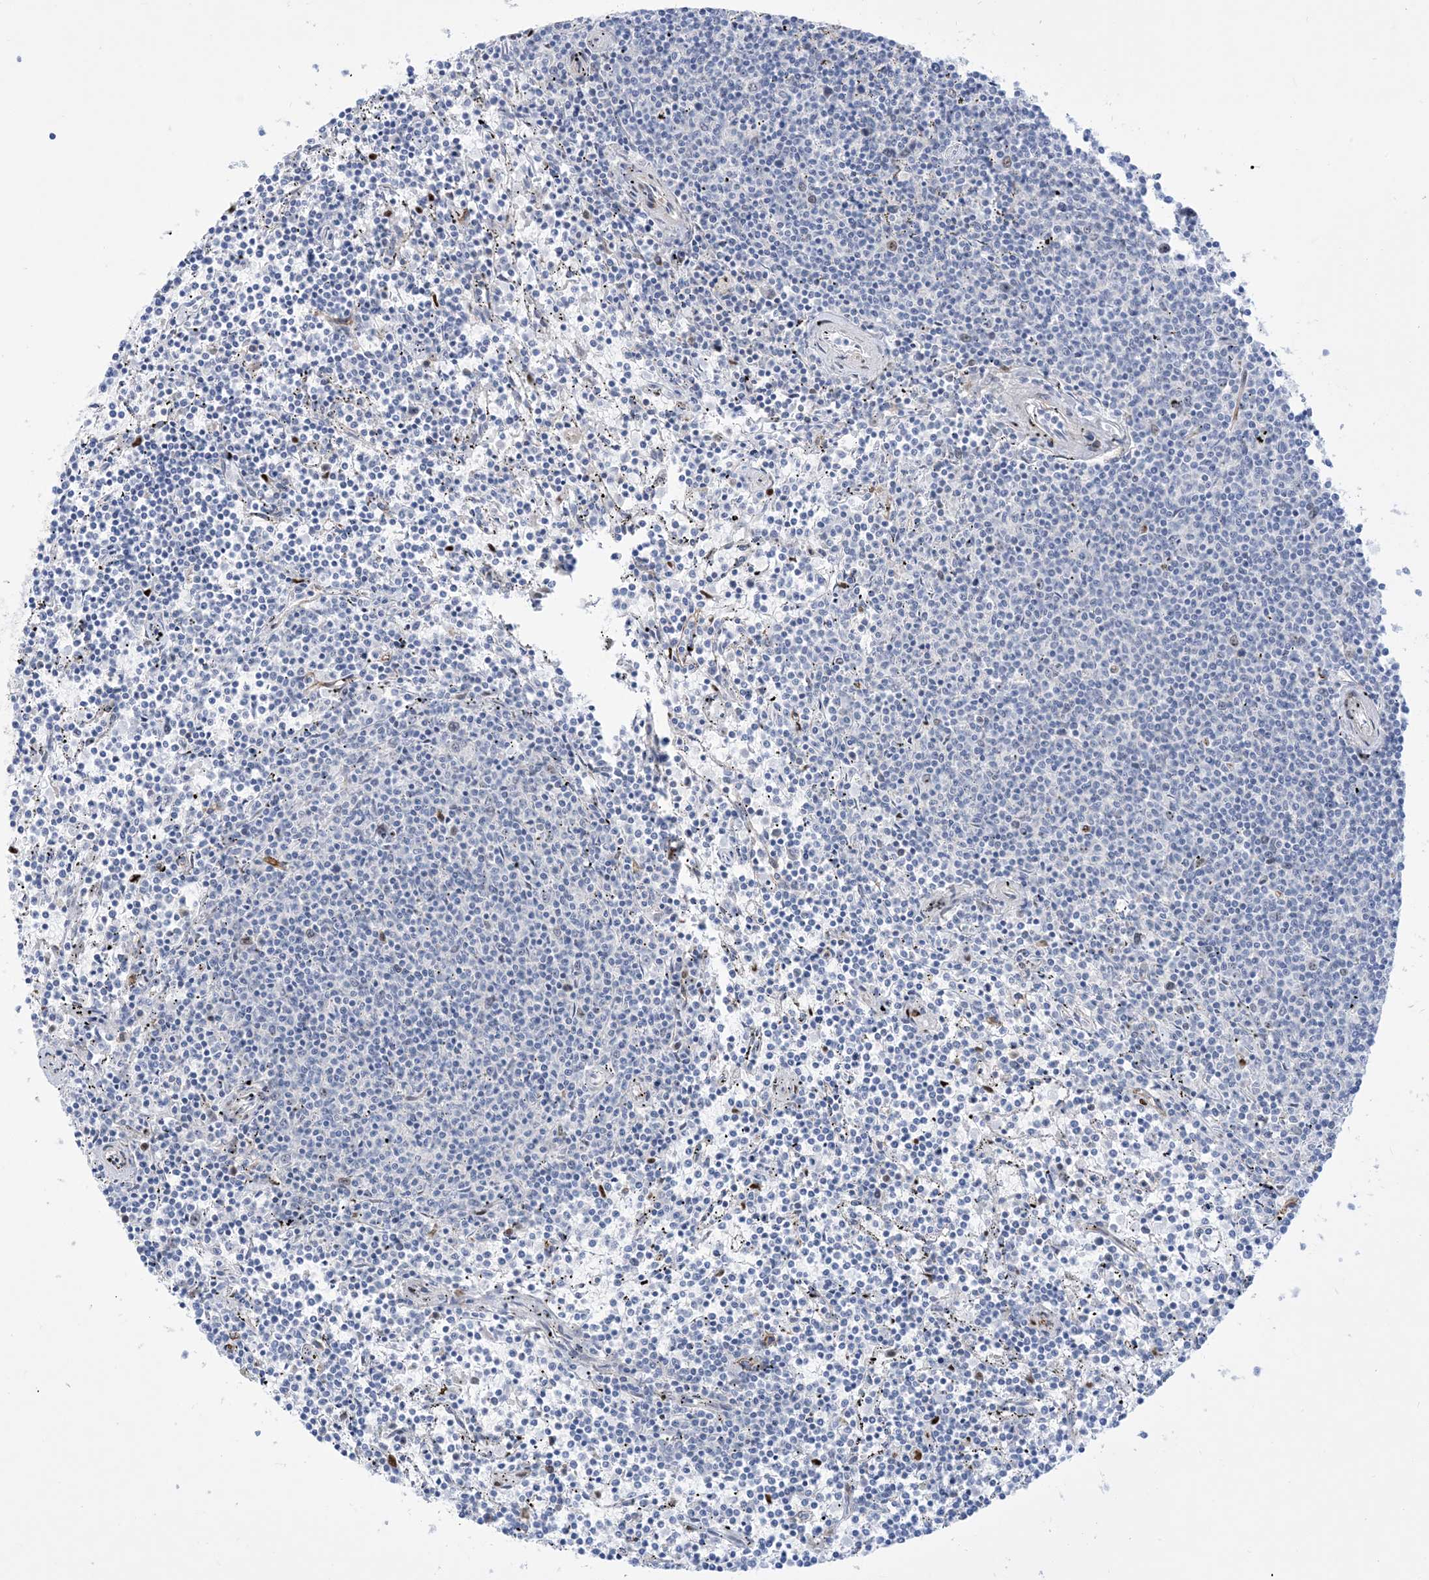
{"staining": {"intensity": "negative", "quantity": "none", "location": "none"}, "tissue": "lymphoma", "cell_type": "Tumor cells", "image_type": "cancer", "snomed": [{"axis": "morphology", "description": "Malignant lymphoma, non-Hodgkin's type, Low grade"}, {"axis": "topography", "description": "Spleen"}], "caption": "Low-grade malignant lymphoma, non-Hodgkin's type stained for a protein using immunohistochemistry (IHC) exhibits no expression tumor cells.", "gene": "MARS2", "patient": {"sex": "female", "age": 50}}